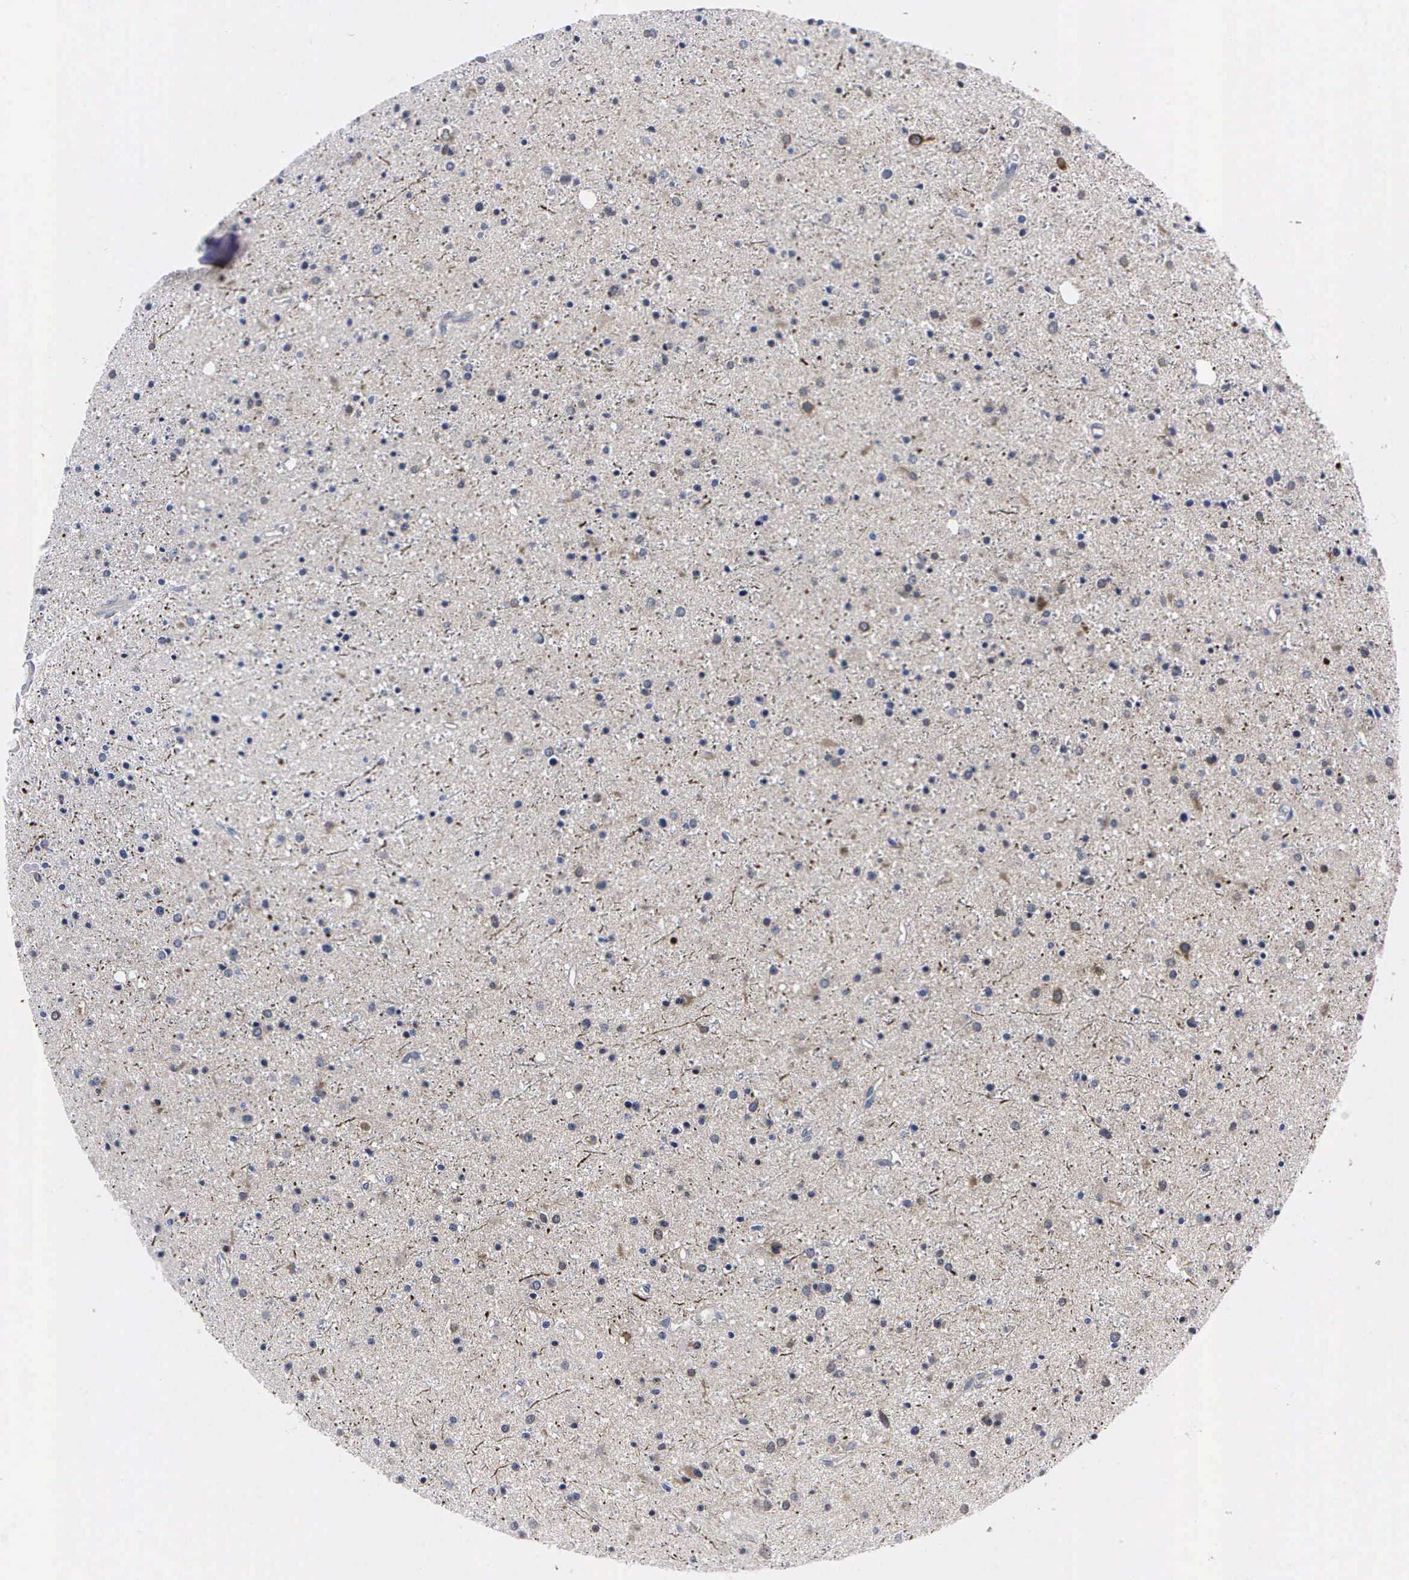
{"staining": {"intensity": "moderate", "quantity": ">75%", "location": "cytoplasmic/membranous"}, "tissue": "glioma", "cell_type": "Tumor cells", "image_type": "cancer", "snomed": [{"axis": "morphology", "description": "Glioma, malignant, Low grade"}, {"axis": "topography", "description": "Brain"}], "caption": "Moderate cytoplasmic/membranous staining is identified in about >75% of tumor cells in glioma.", "gene": "ENO2", "patient": {"sex": "female", "age": 46}}